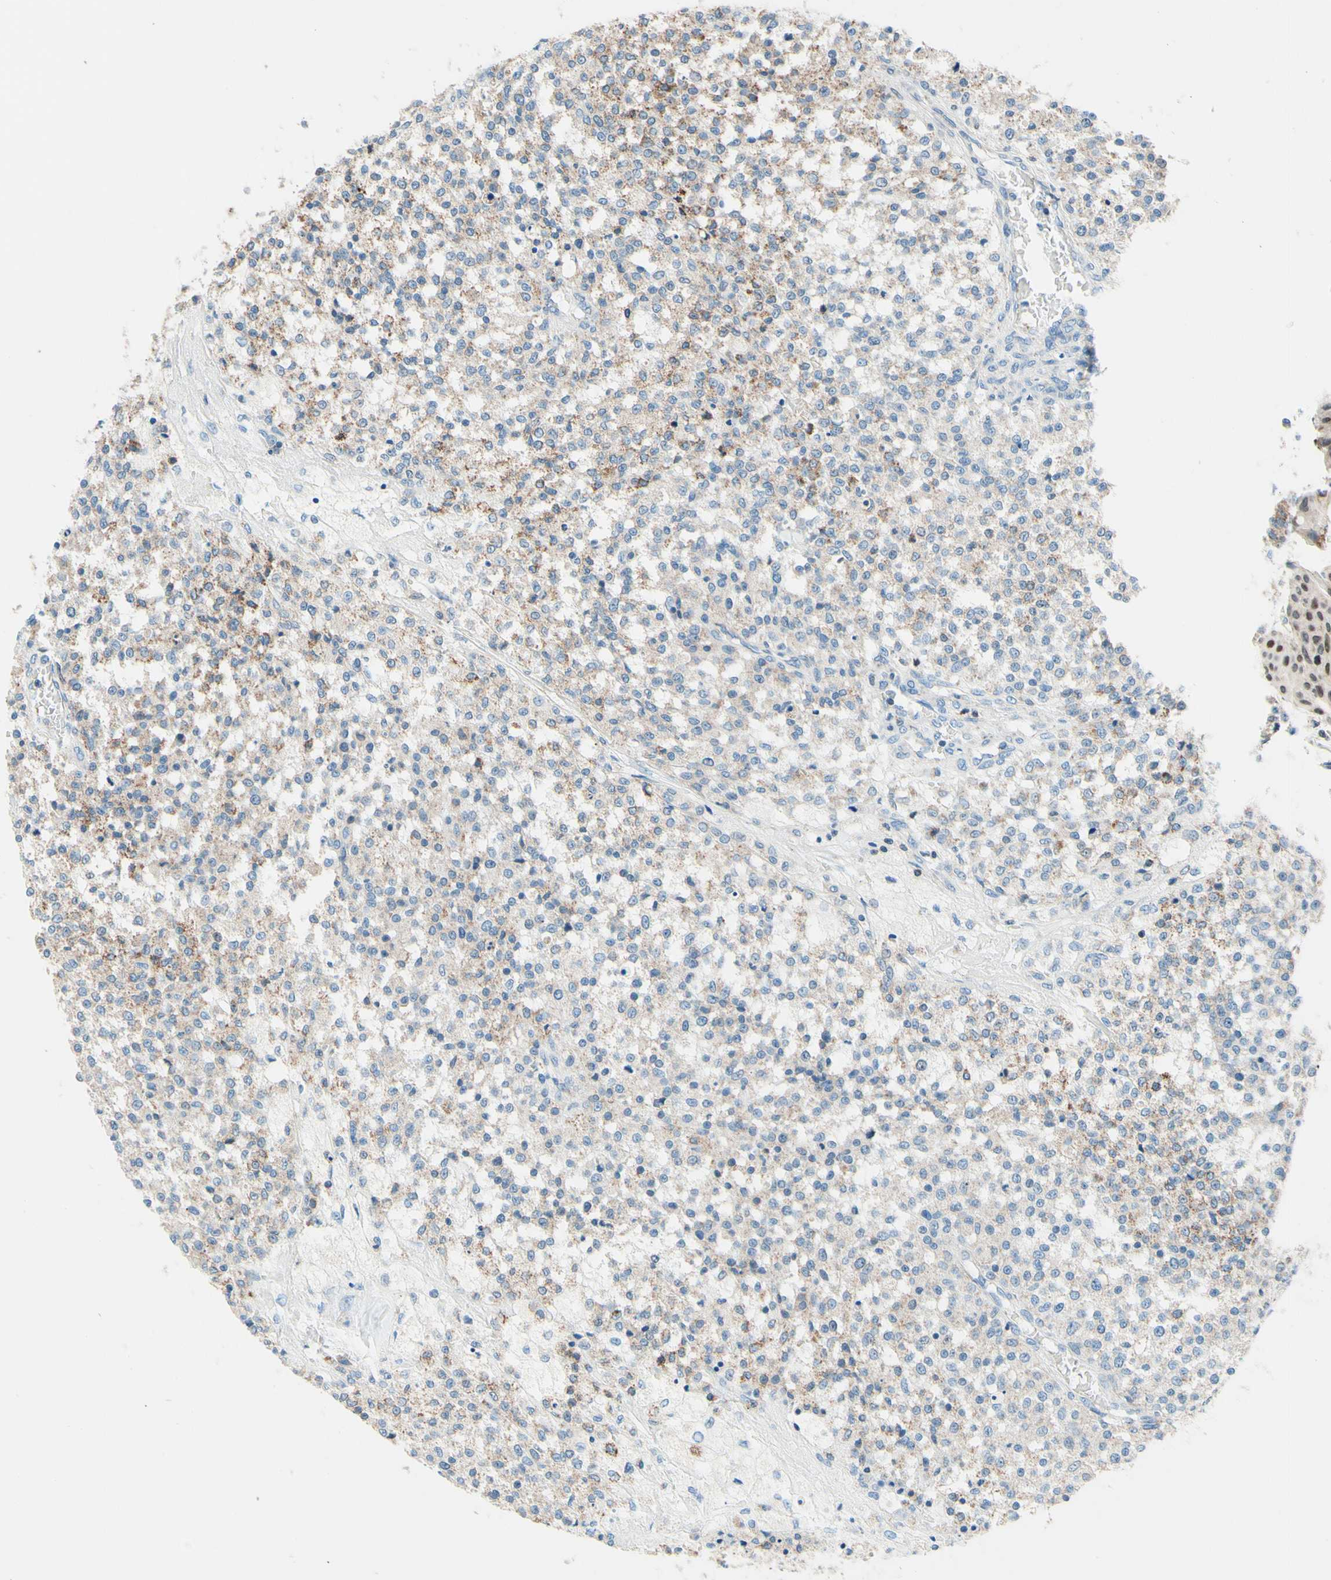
{"staining": {"intensity": "weak", "quantity": ">75%", "location": "cytoplasmic/membranous"}, "tissue": "testis cancer", "cell_type": "Tumor cells", "image_type": "cancer", "snomed": [{"axis": "morphology", "description": "Seminoma, NOS"}, {"axis": "topography", "description": "Testis"}], "caption": "High-magnification brightfield microscopy of testis cancer stained with DAB (3,3'-diaminobenzidine) (brown) and counterstained with hematoxylin (blue). tumor cells exhibit weak cytoplasmic/membranous staining is present in about>75% of cells.", "gene": "CBX7", "patient": {"sex": "male", "age": 59}}